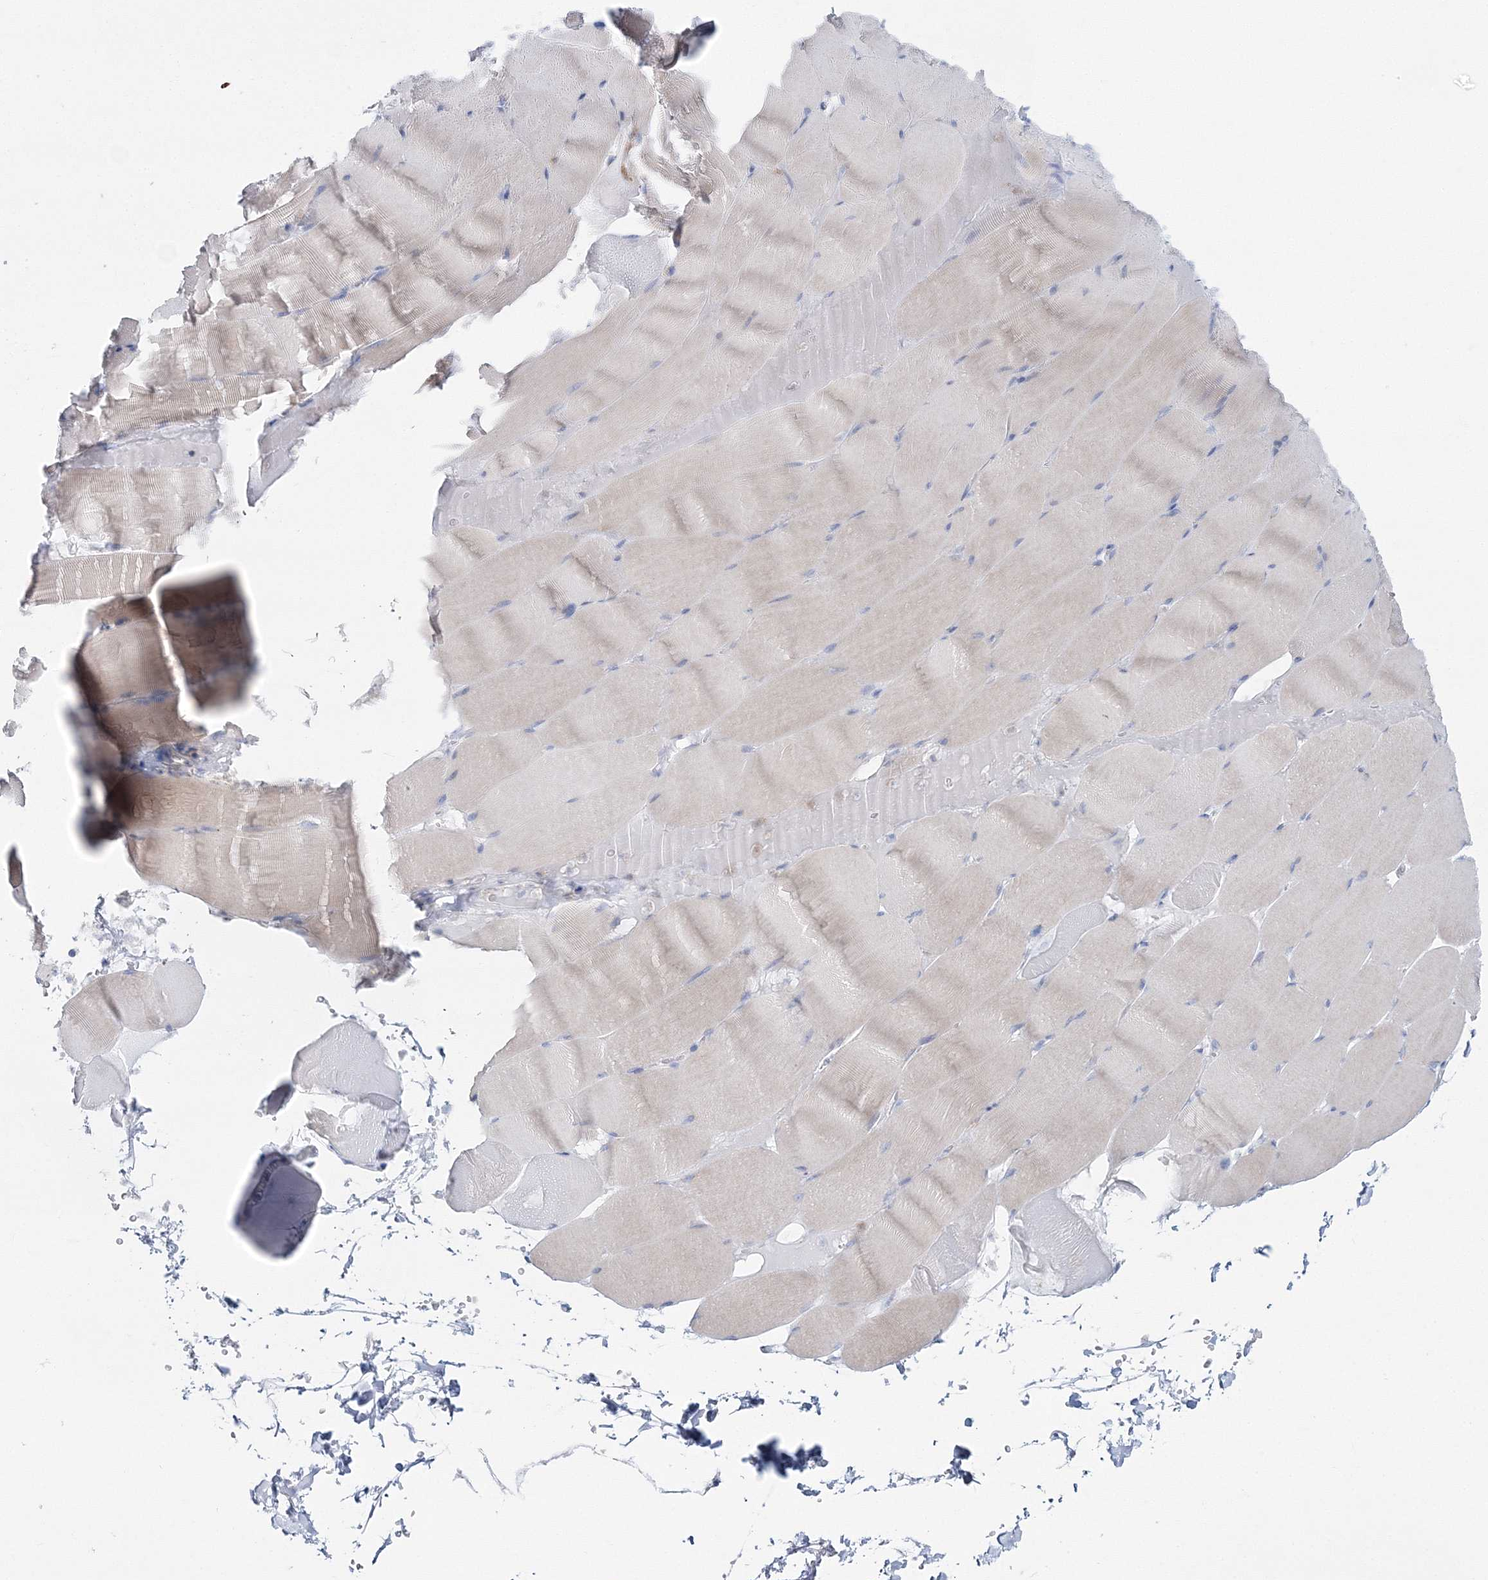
{"staining": {"intensity": "weak", "quantity": "25%-75%", "location": "cytoplasmic/membranous"}, "tissue": "skeletal muscle", "cell_type": "Myocytes", "image_type": "normal", "snomed": [{"axis": "morphology", "description": "Normal tissue, NOS"}, {"axis": "topography", "description": "Skeletal muscle"}], "caption": "Approximately 25%-75% of myocytes in benign human skeletal muscle exhibit weak cytoplasmic/membranous protein expression as visualized by brown immunohistochemical staining.", "gene": "HIBCH", "patient": {"sex": "male", "age": 62}}